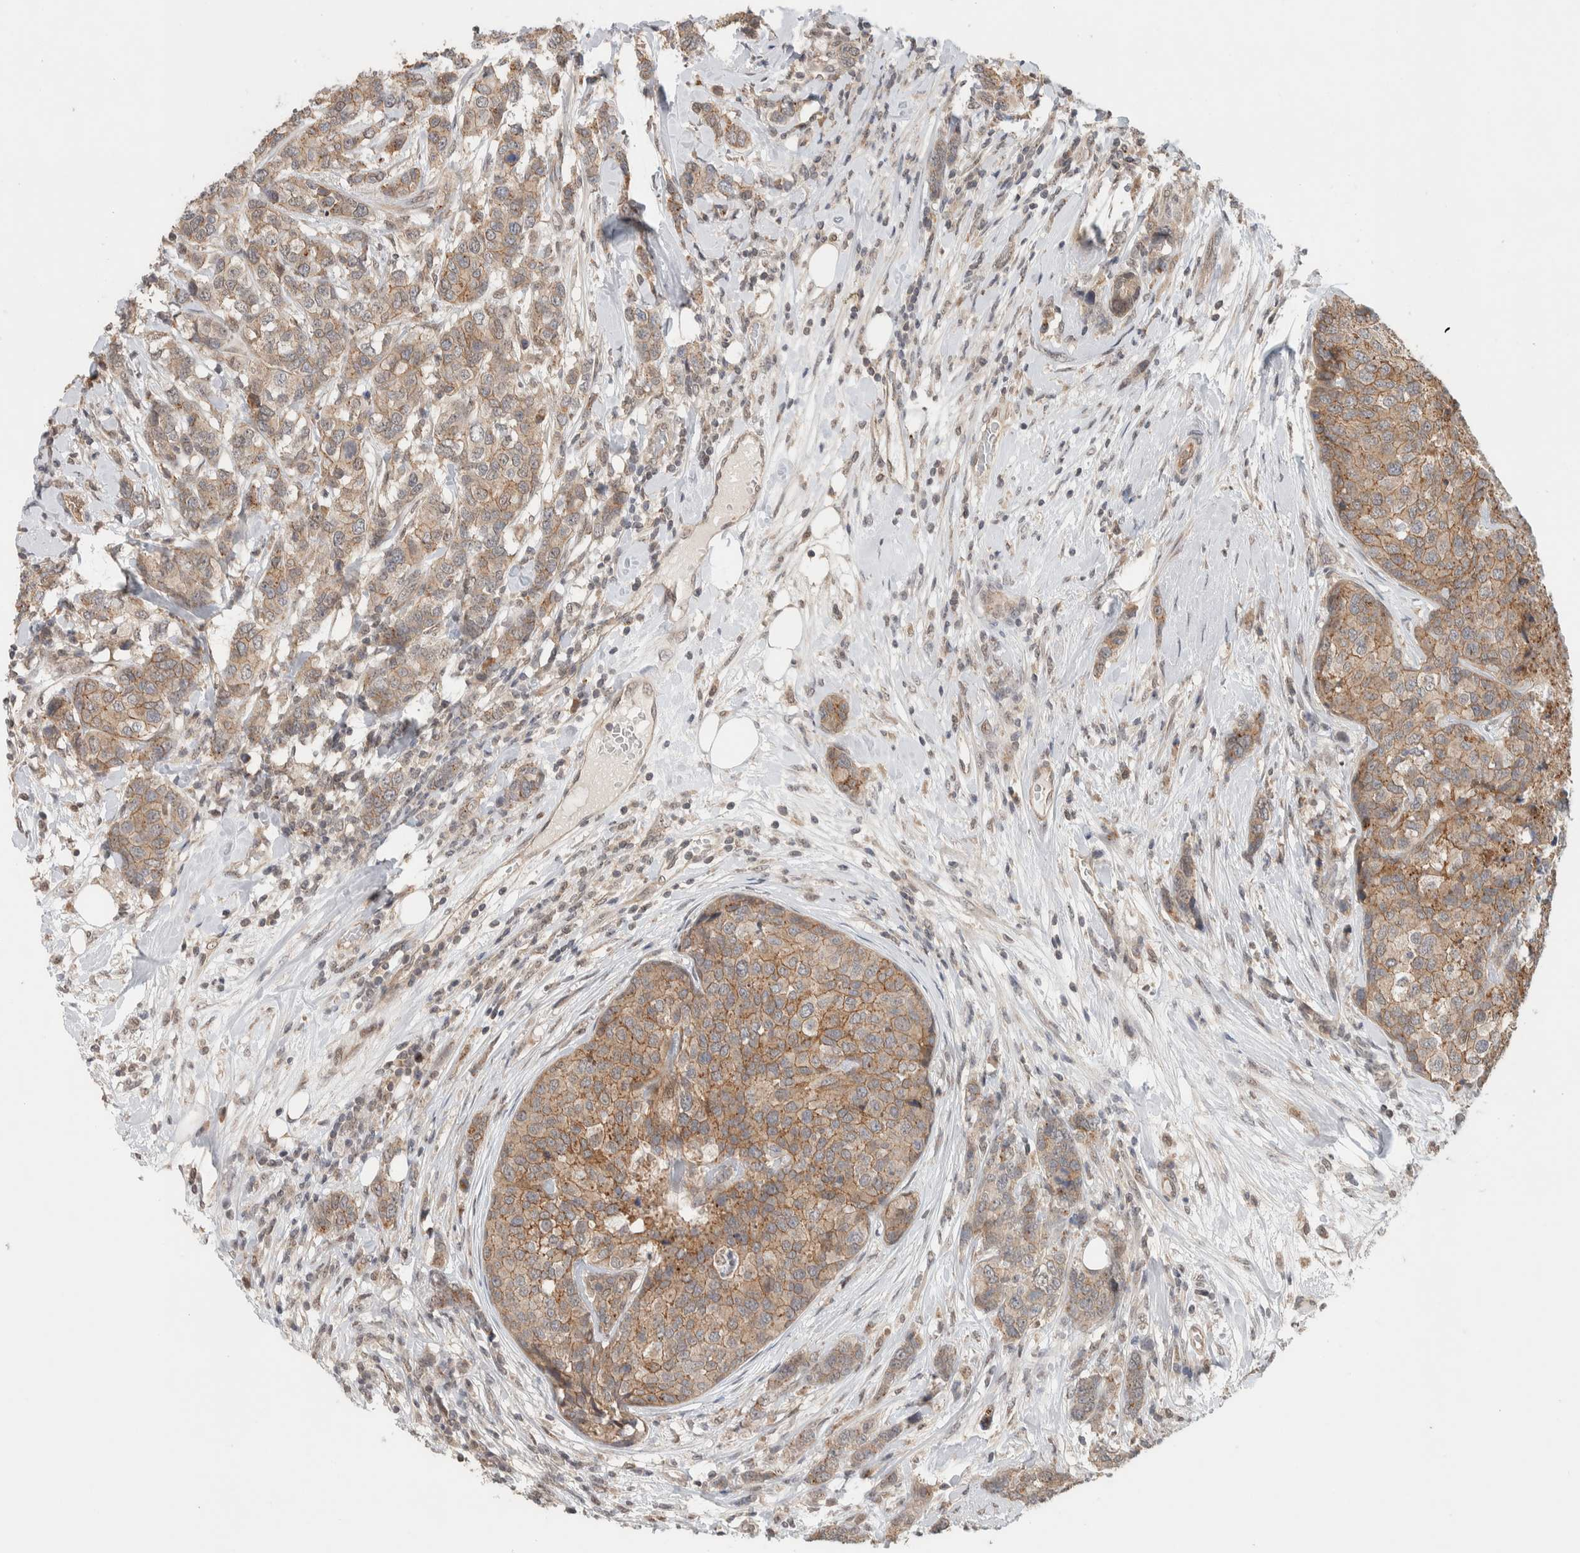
{"staining": {"intensity": "weak", "quantity": ">75%", "location": "cytoplasmic/membranous"}, "tissue": "breast cancer", "cell_type": "Tumor cells", "image_type": "cancer", "snomed": [{"axis": "morphology", "description": "Lobular carcinoma"}, {"axis": "topography", "description": "Breast"}], "caption": "The histopathology image reveals immunohistochemical staining of lobular carcinoma (breast). There is weak cytoplasmic/membranous expression is present in about >75% of tumor cells.", "gene": "DEPTOR", "patient": {"sex": "female", "age": 59}}